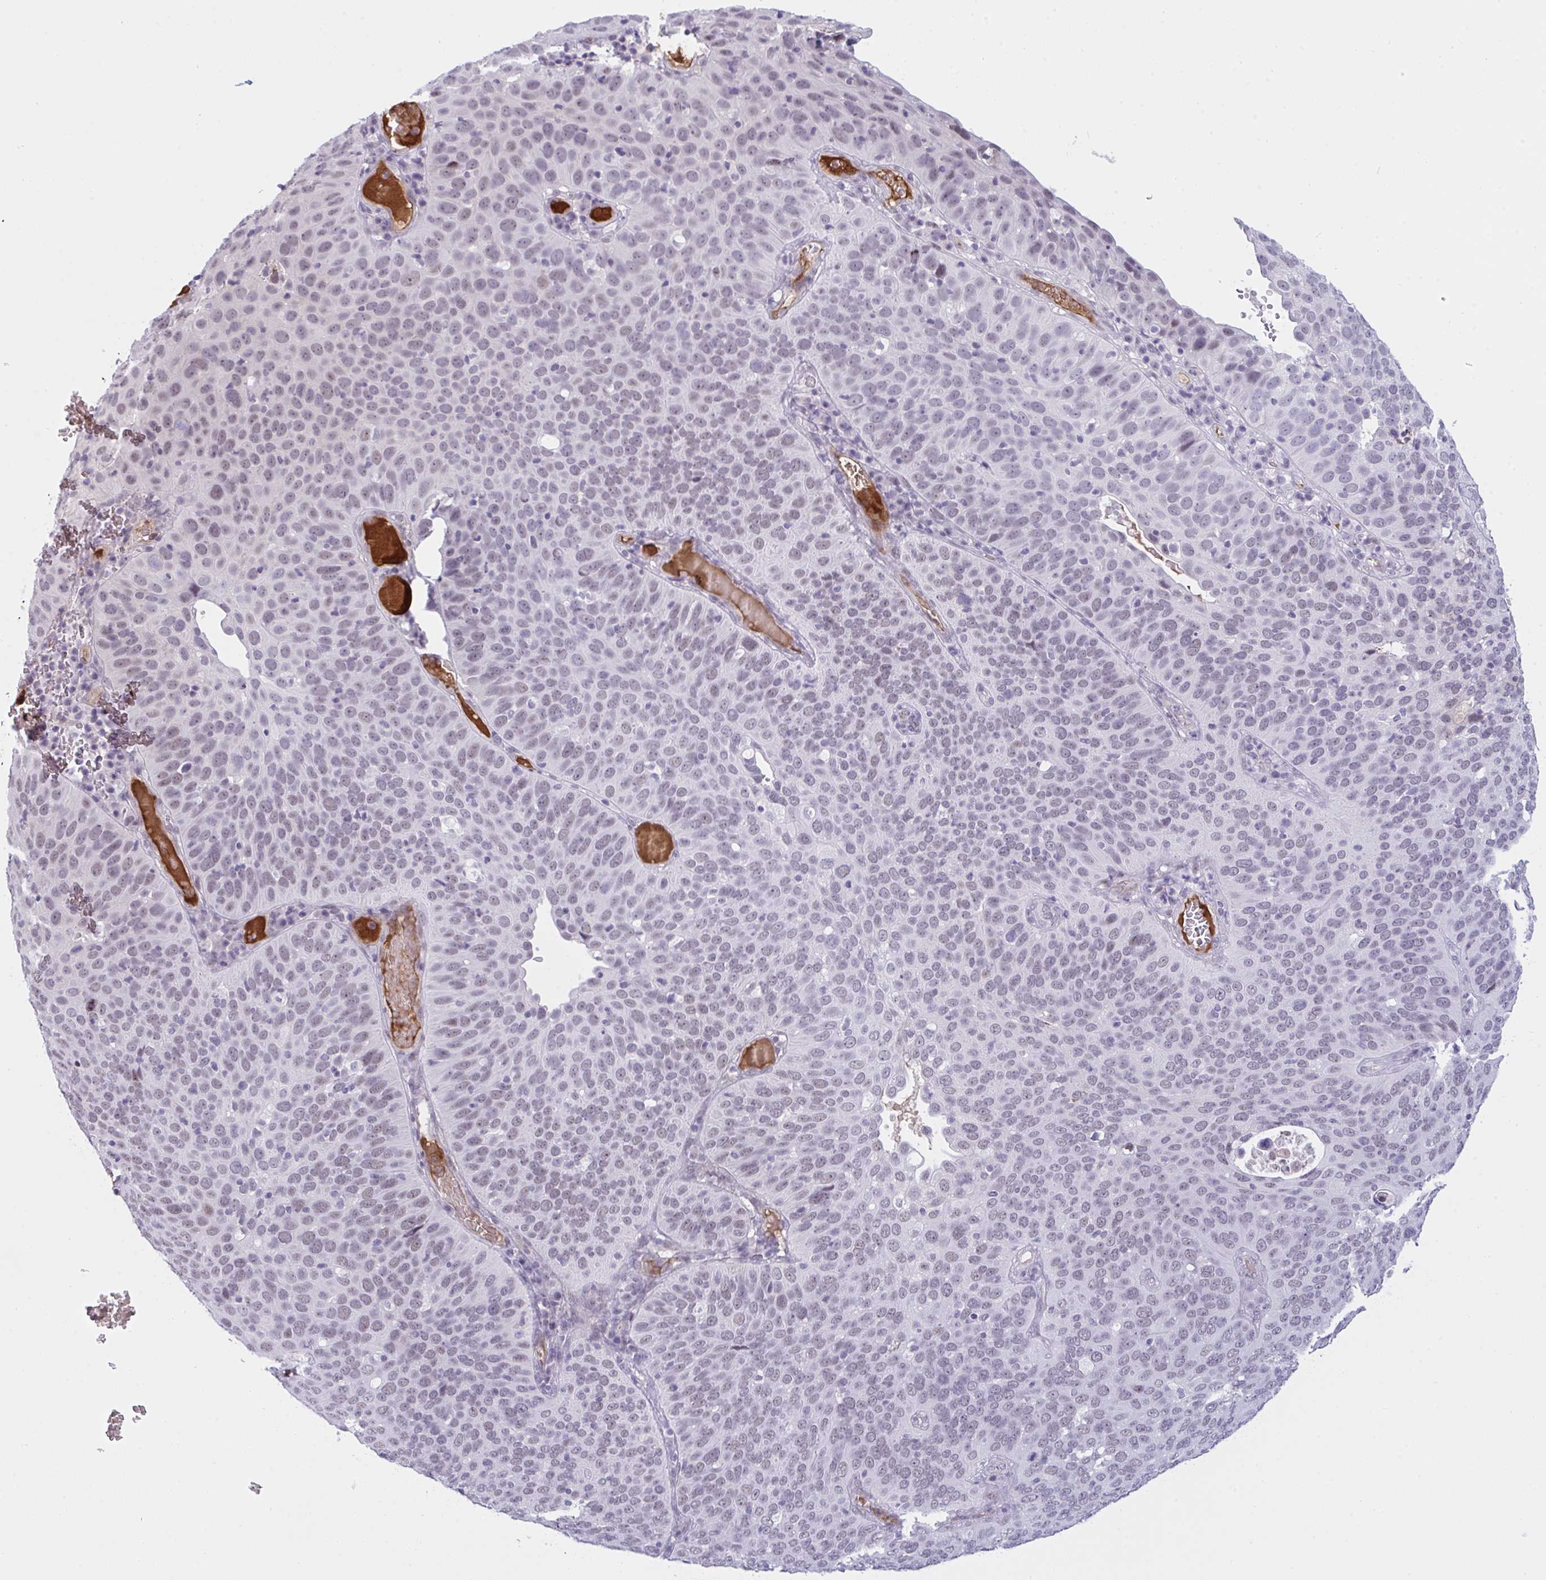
{"staining": {"intensity": "weak", "quantity": "25%-75%", "location": "nuclear"}, "tissue": "cervical cancer", "cell_type": "Tumor cells", "image_type": "cancer", "snomed": [{"axis": "morphology", "description": "Squamous cell carcinoma, NOS"}, {"axis": "topography", "description": "Cervix"}], "caption": "The photomicrograph demonstrates staining of squamous cell carcinoma (cervical), revealing weak nuclear protein positivity (brown color) within tumor cells.", "gene": "DSCAML1", "patient": {"sex": "female", "age": 36}}